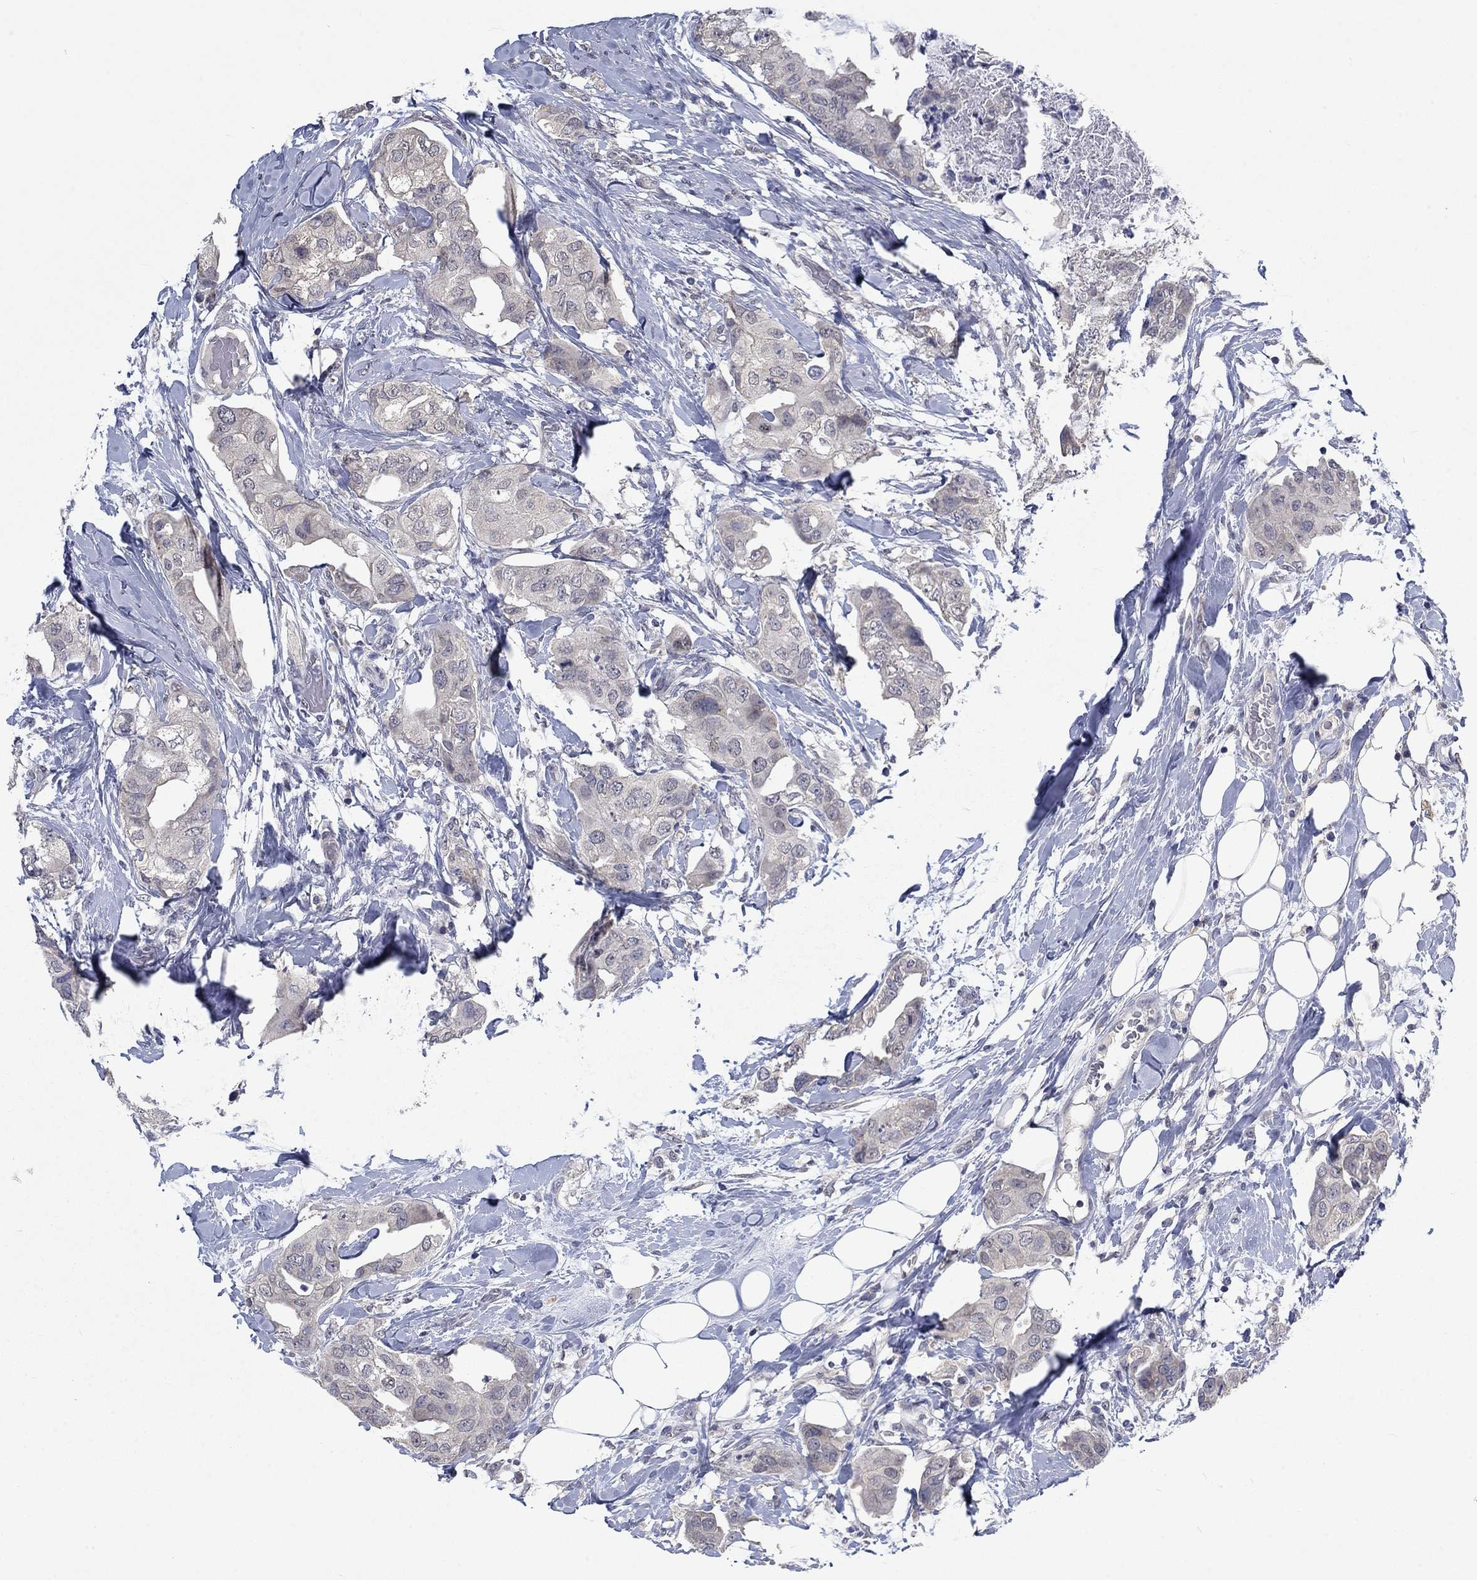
{"staining": {"intensity": "negative", "quantity": "none", "location": "none"}, "tissue": "breast cancer", "cell_type": "Tumor cells", "image_type": "cancer", "snomed": [{"axis": "morphology", "description": "Normal tissue, NOS"}, {"axis": "morphology", "description": "Duct carcinoma"}, {"axis": "topography", "description": "Breast"}], "caption": "Immunohistochemistry histopathology image of neoplastic tissue: human breast infiltrating ductal carcinoma stained with DAB (3,3'-diaminobenzidine) displays no significant protein staining in tumor cells.", "gene": "SPATA33", "patient": {"sex": "female", "age": 40}}